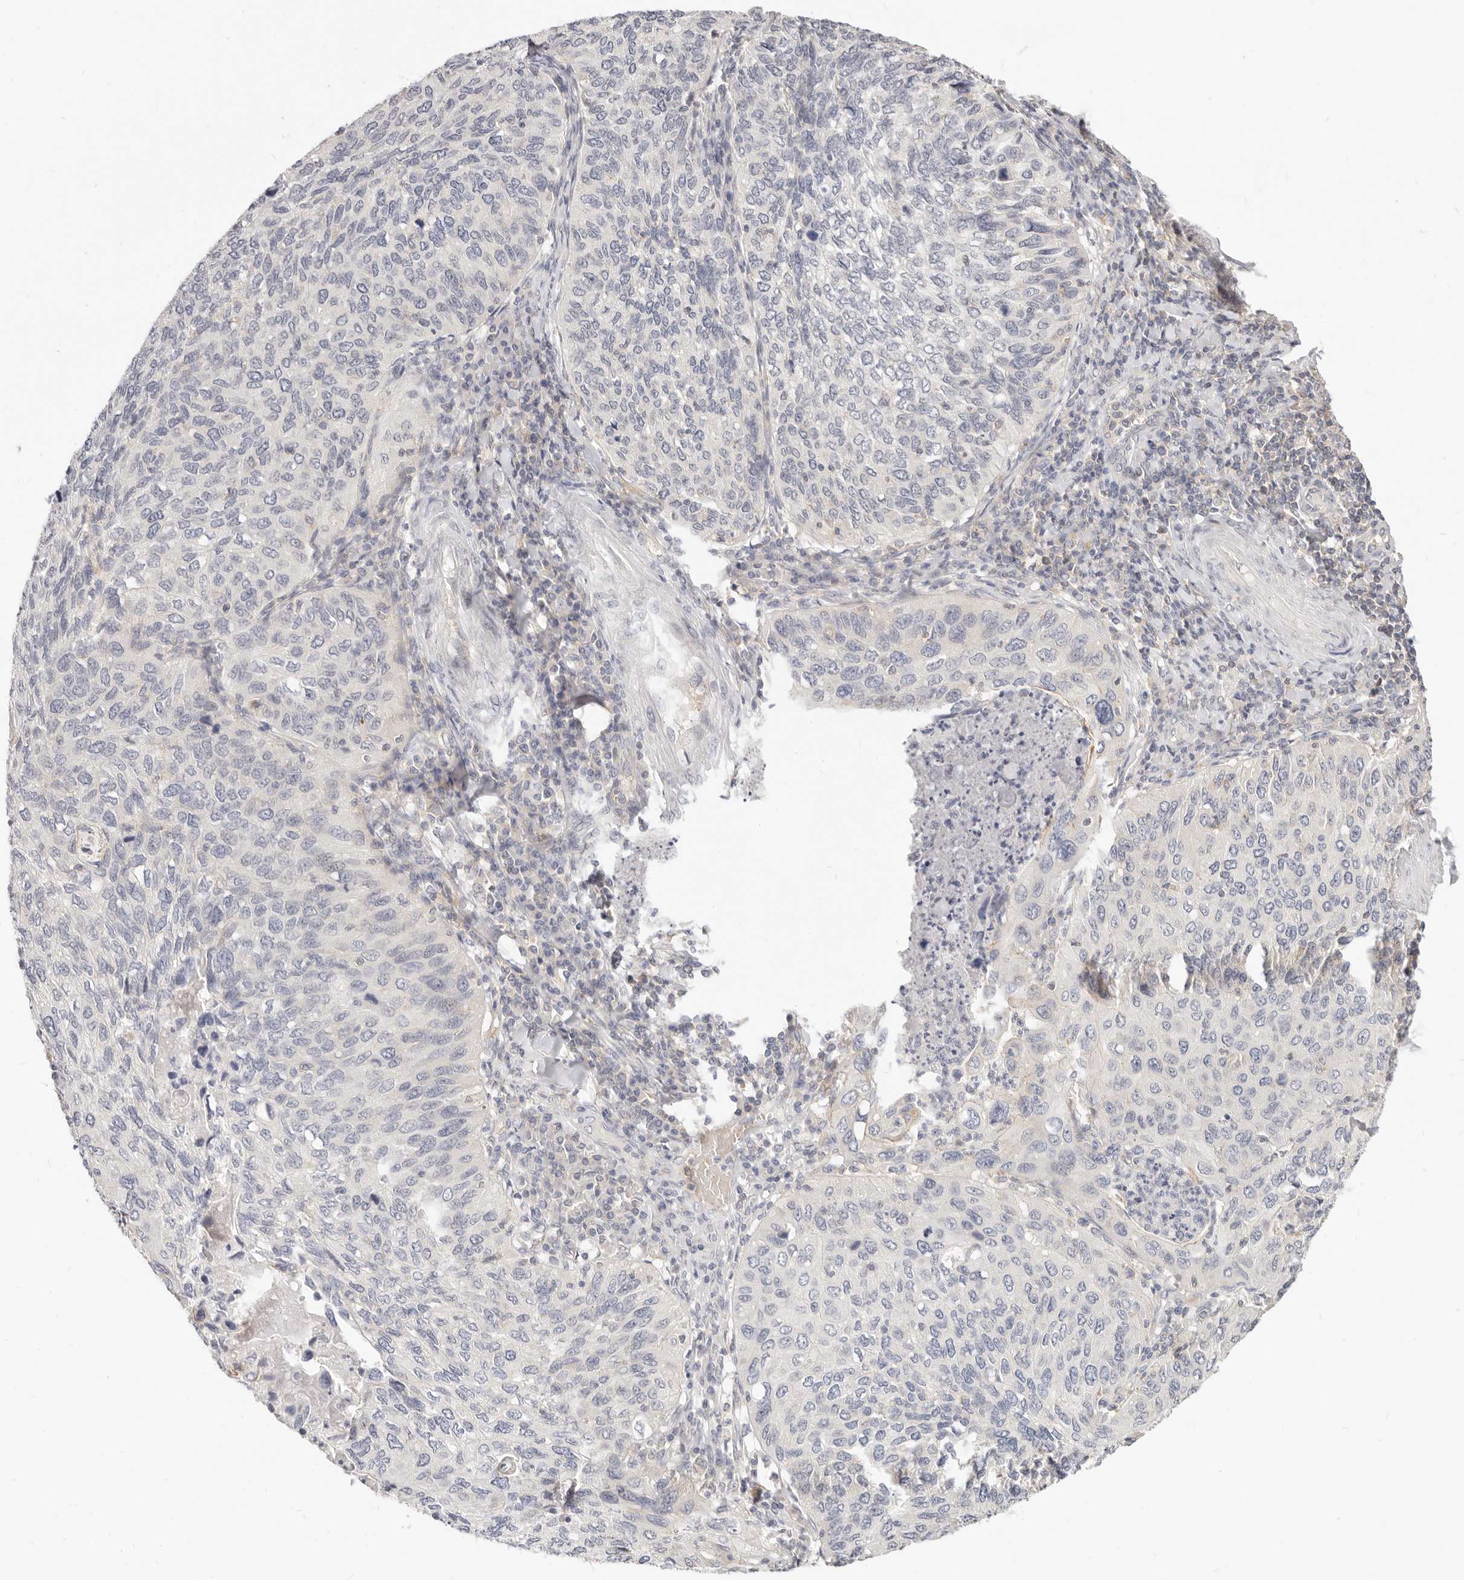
{"staining": {"intensity": "negative", "quantity": "none", "location": "none"}, "tissue": "cervical cancer", "cell_type": "Tumor cells", "image_type": "cancer", "snomed": [{"axis": "morphology", "description": "Squamous cell carcinoma, NOS"}, {"axis": "topography", "description": "Cervix"}], "caption": "High magnification brightfield microscopy of cervical cancer (squamous cell carcinoma) stained with DAB (brown) and counterstained with hematoxylin (blue): tumor cells show no significant expression.", "gene": "LTB4R2", "patient": {"sex": "female", "age": 38}}